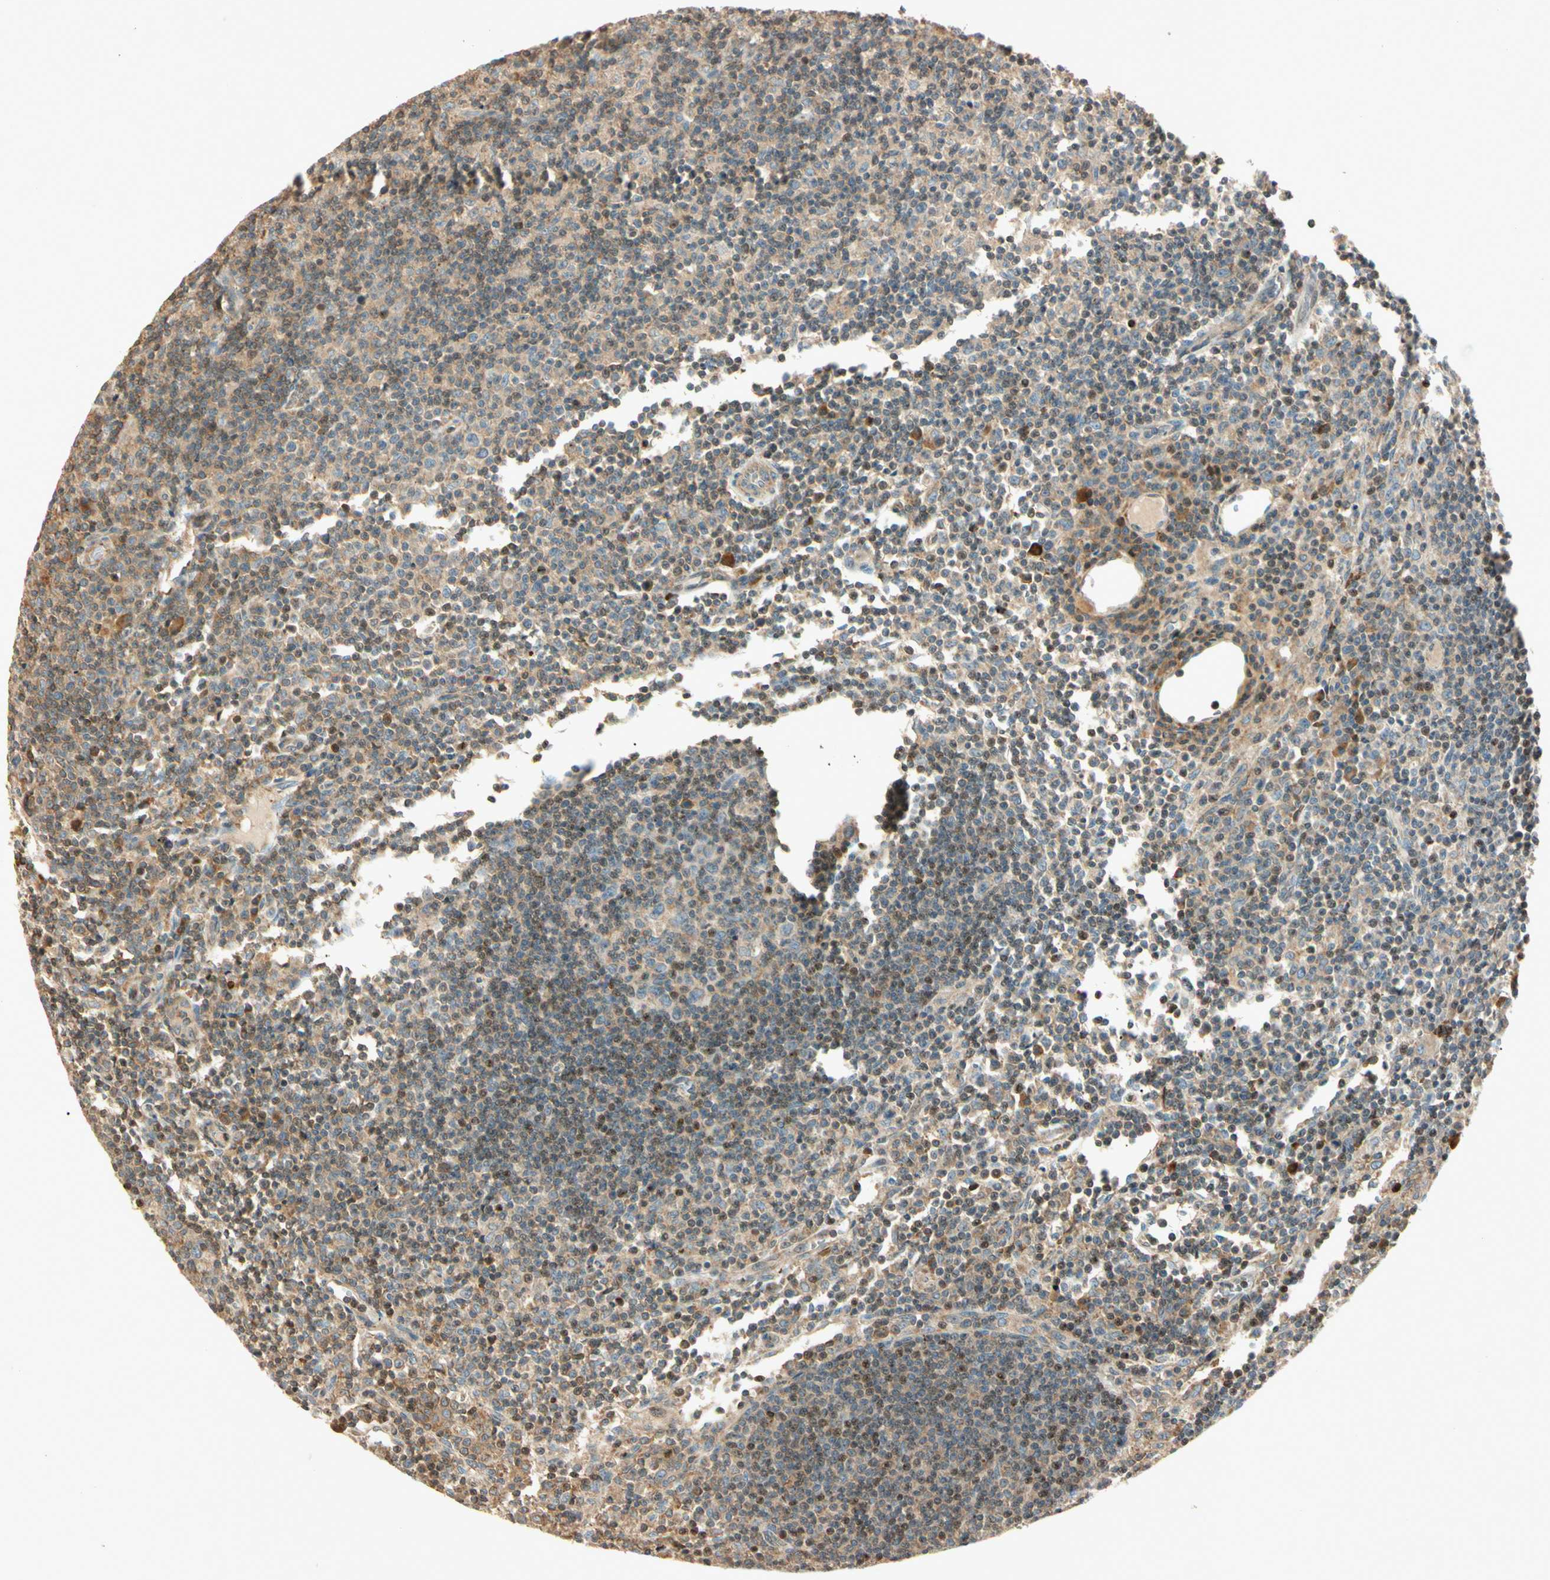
{"staining": {"intensity": "moderate", "quantity": ">75%", "location": "cytoplasmic/membranous"}, "tissue": "lymph node", "cell_type": "Germinal center cells", "image_type": "normal", "snomed": [{"axis": "morphology", "description": "Normal tissue, NOS"}, {"axis": "morphology", "description": "Inflammation, NOS"}, {"axis": "topography", "description": "Lymph node"}], "caption": "A photomicrograph of lymph node stained for a protein exhibits moderate cytoplasmic/membranous brown staining in germinal center cells.", "gene": "CDH6", "patient": {"sex": "male", "age": 55}}